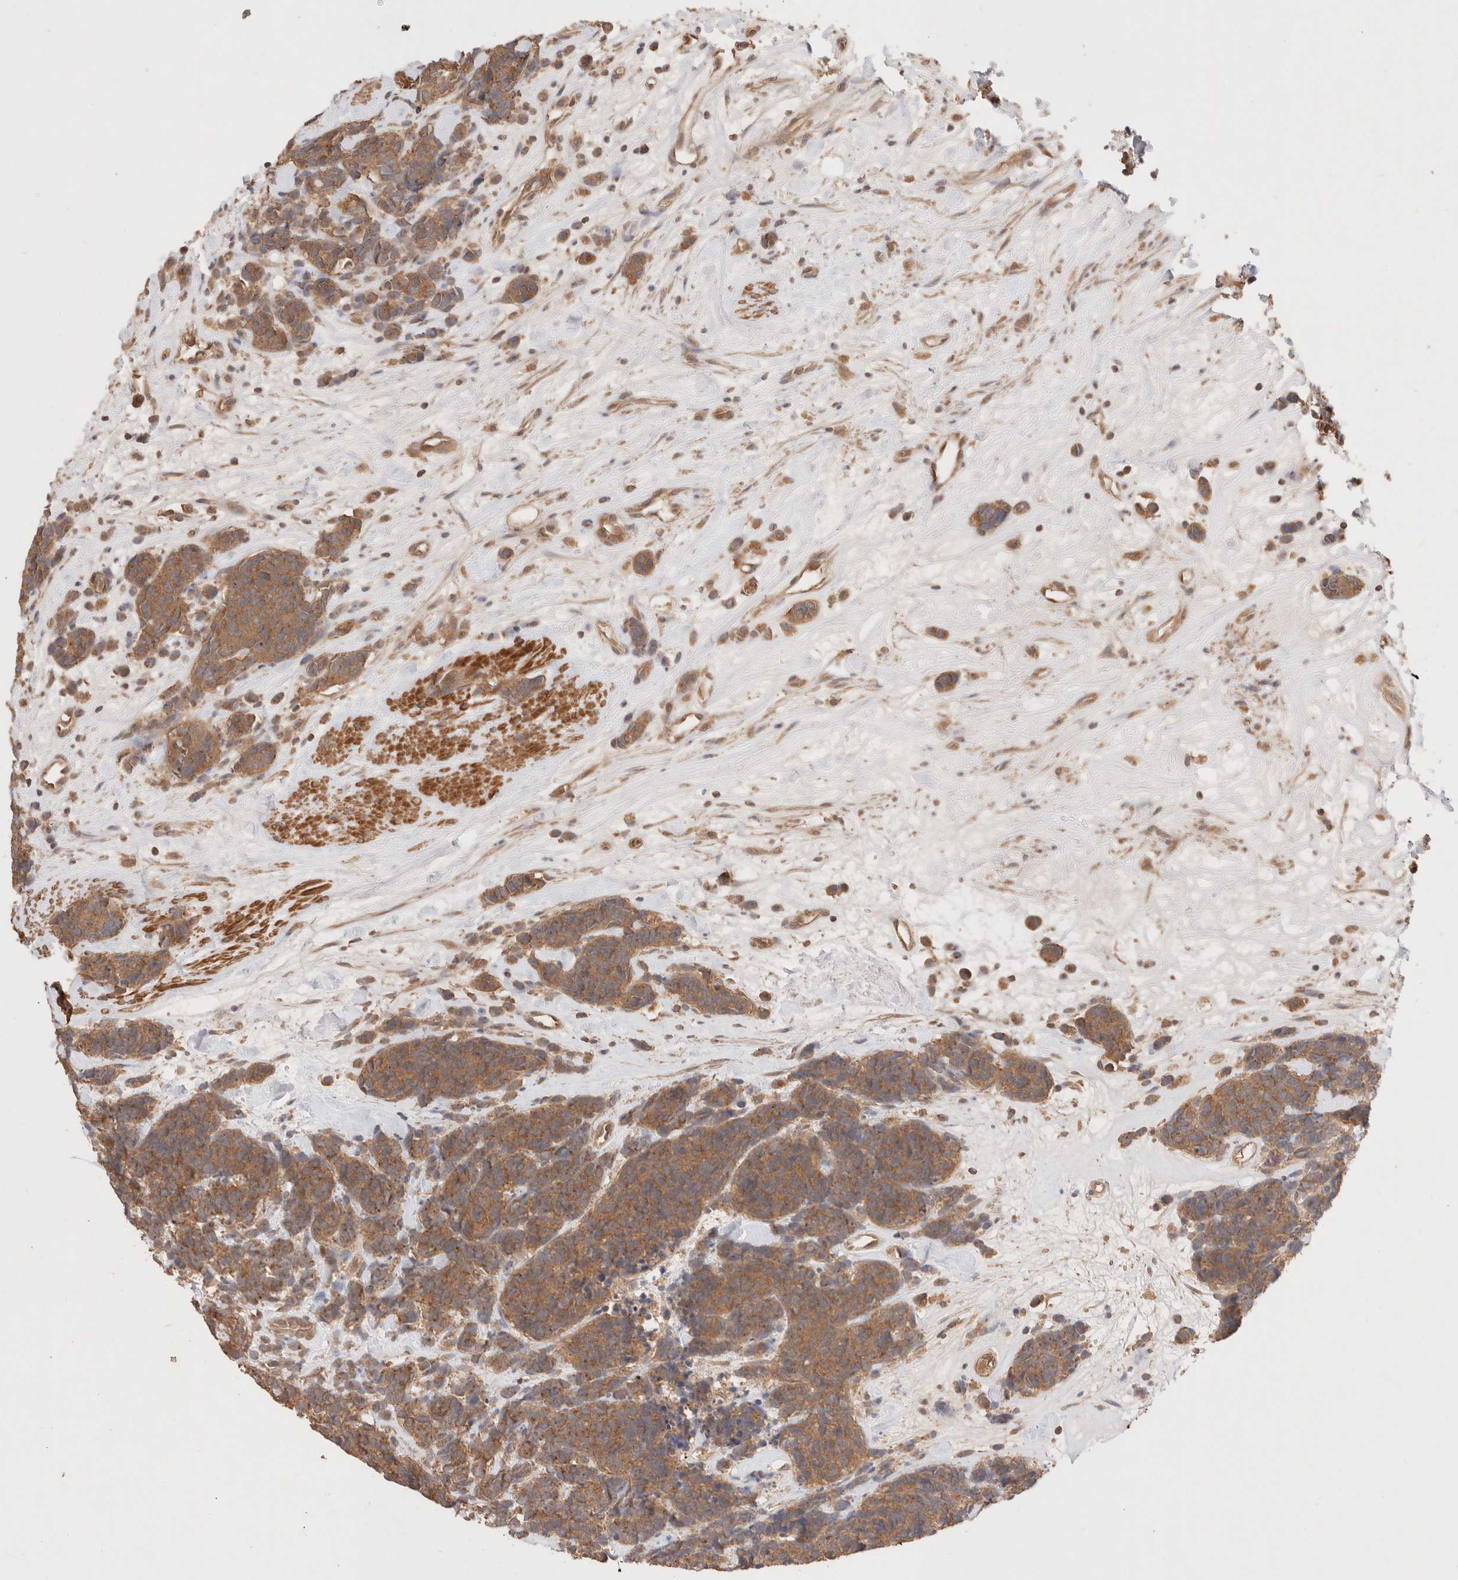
{"staining": {"intensity": "moderate", "quantity": ">75%", "location": "cytoplasmic/membranous"}, "tissue": "carcinoid", "cell_type": "Tumor cells", "image_type": "cancer", "snomed": [{"axis": "morphology", "description": "Carcinoma, NOS"}, {"axis": "morphology", "description": "Carcinoid, malignant, NOS"}, {"axis": "topography", "description": "Urinary bladder"}], "caption": "Malignant carcinoid stained for a protein reveals moderate cytoplasmic/membranous positivity in tumor cells.", "gene": "CARNMT1", "patient": {"sex": "male", "age": 57}}